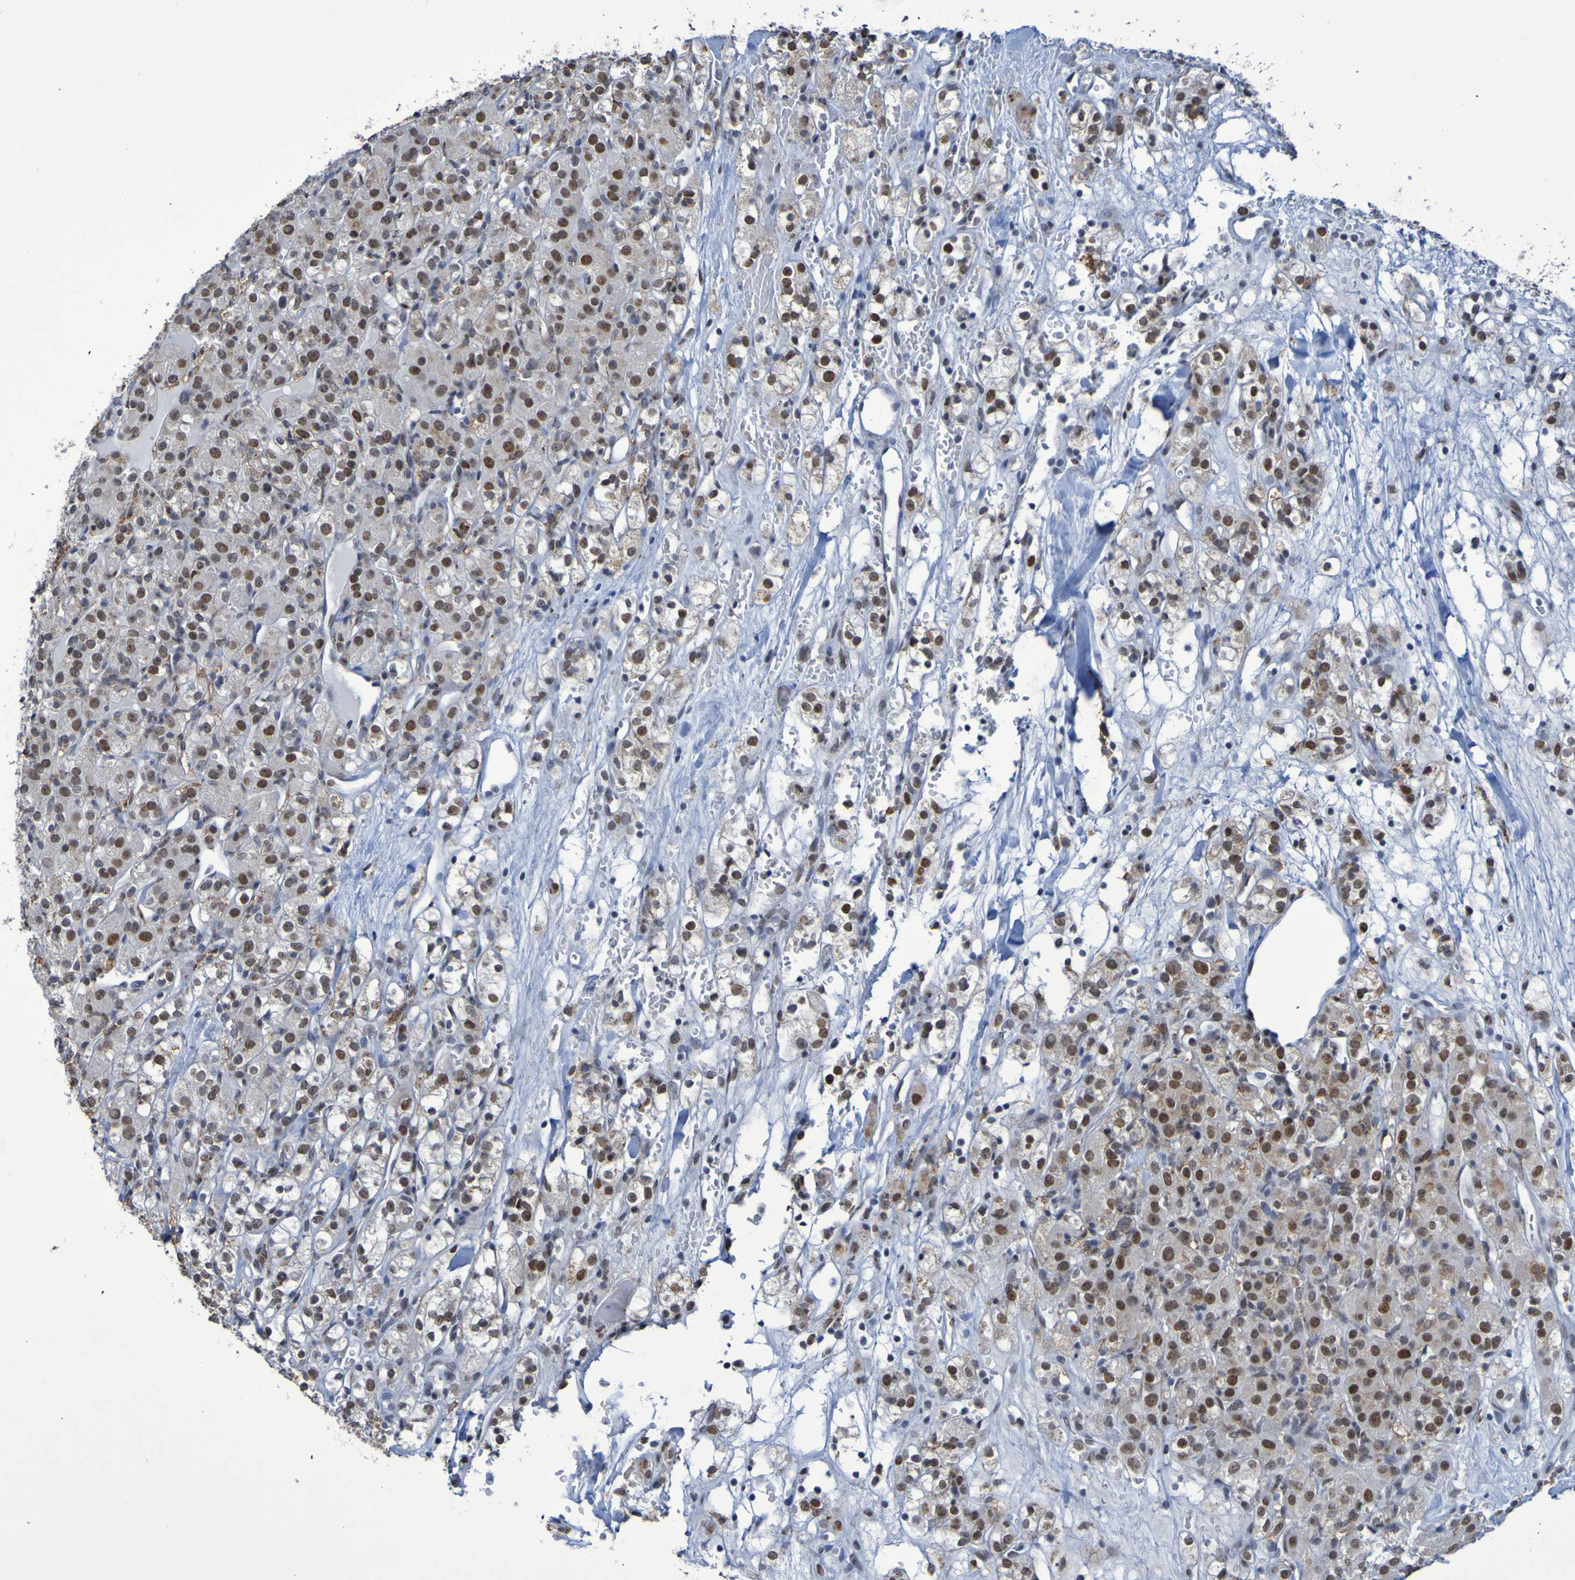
{"staining": {"intensity": "strong", "quantity": ">75%", "location": "nuclear"}, "tissue": "renal cancer", "cell_type": "Tumor cells", "image_type": "cancer", "snomed": [{"axis": "morphology", "description": "Normal tissue, NOS"}, {"axis": "morphology", "description": "Adenocarcinoma, NOS"}, {"axis": "topography", "description": "Kidney"}], "caption": "High-magnification brightfield microscopy of renal adenocarcinoma stained with DAB (brown) and counterstained with hematoxylin (blue). tumor cells exhibit strong nuclear expression is appreciated in about>75% of cells. Immunohistochemistry (ihc) stains the protein in brown and the nuclei are stained blue.", "gene": "MRTFB", "patient": {"sex": "male", "age": 61}}